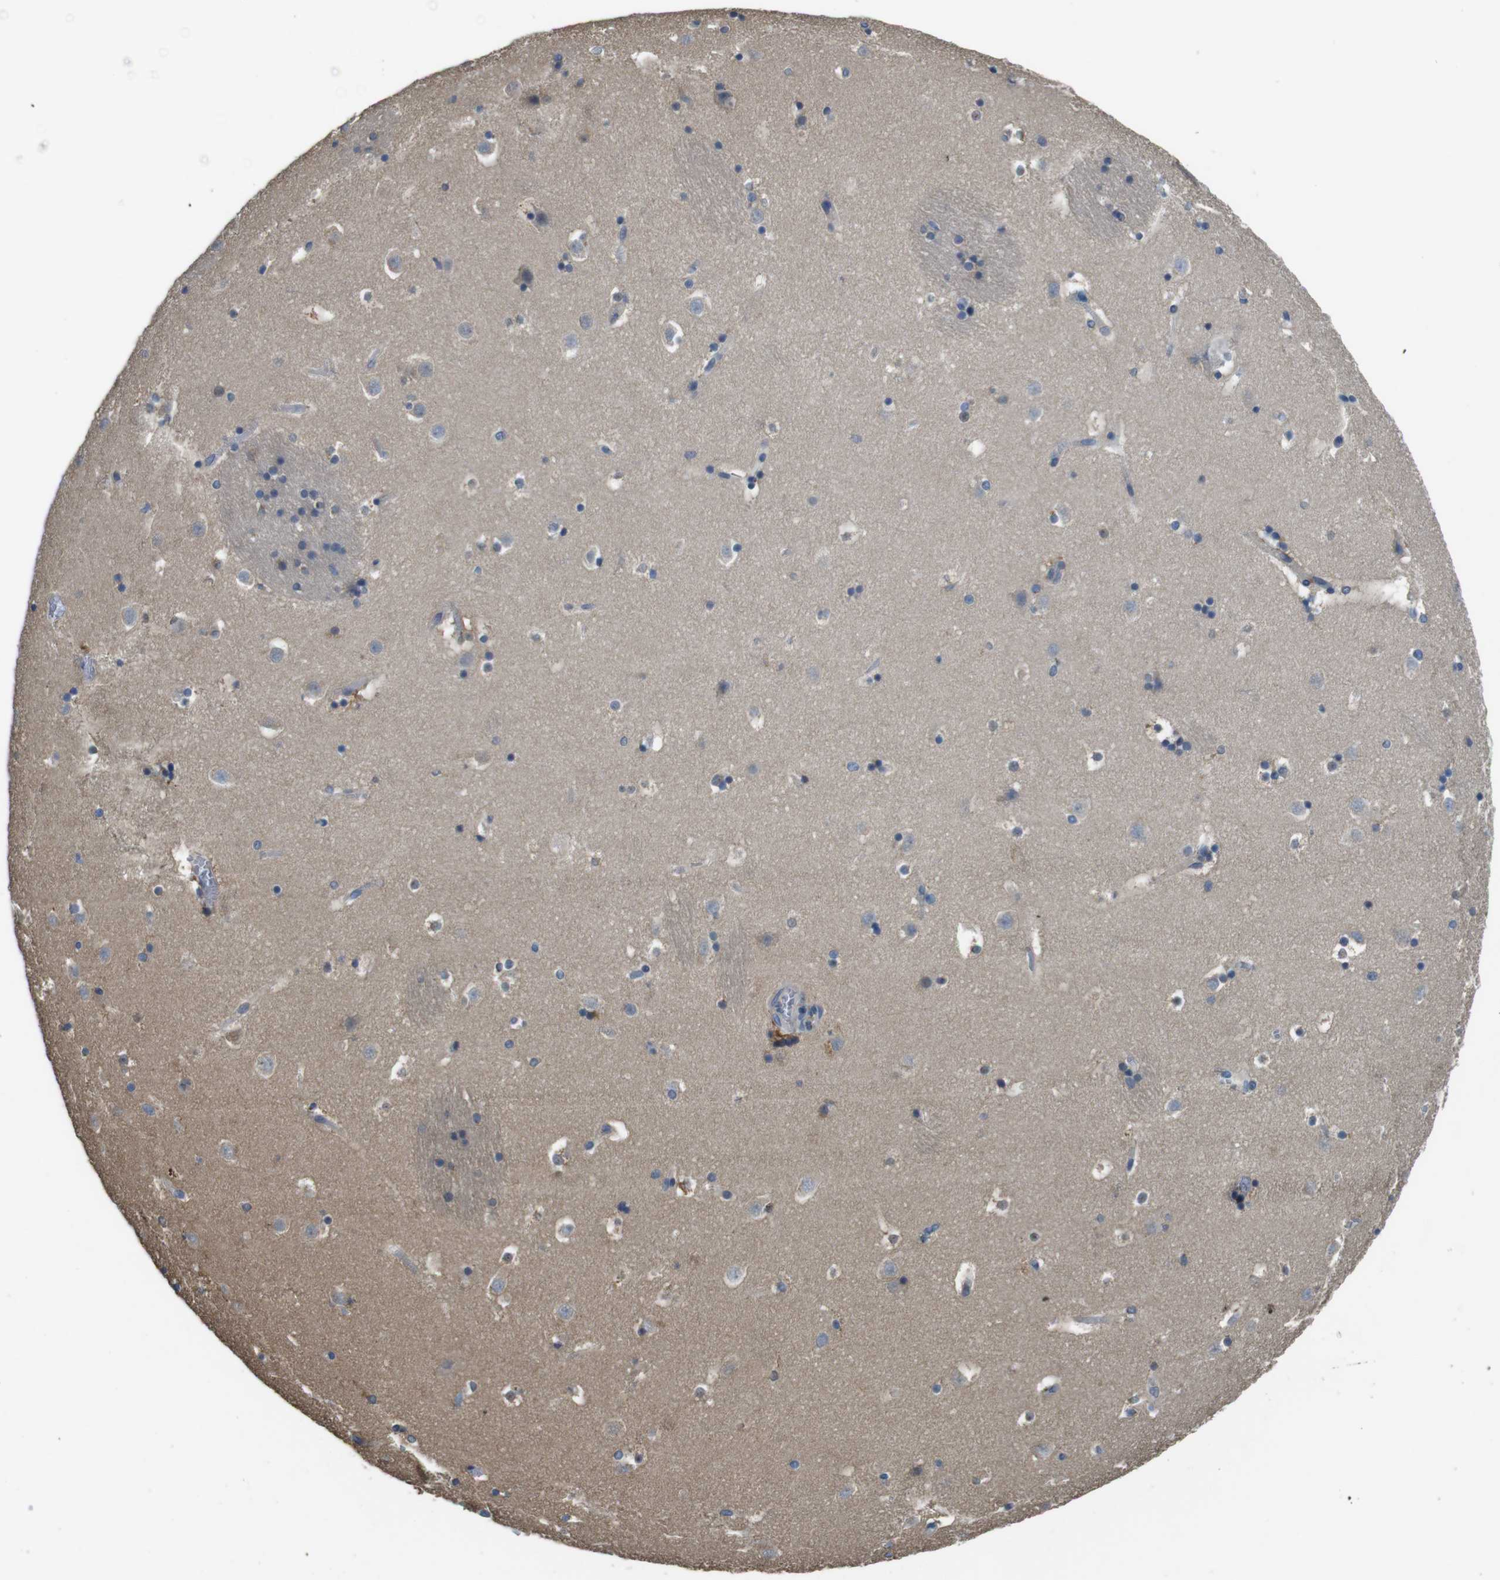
{"staining": {"intensity": "moderate", "quantity": "25%-75%", "location": "cytoplasmic/membranous"}, "tissue": "caudate", "cell_type": "Glial cells", "image_type": "normal", "snomed": [{"axis": "morphology", "description": "Normal tissue, NOS"}, {"axis": "topography", "description": "Lateral ventricle wall"}], "caption": "This is a micrograph of immunohistochemistry (IHC) staining of benign caudate, which shows moderate positivity in the cytoplasmic/membranous of glial cells.", "gene": "RAB6A", "patient": {"sex": "male", "age": 45}}